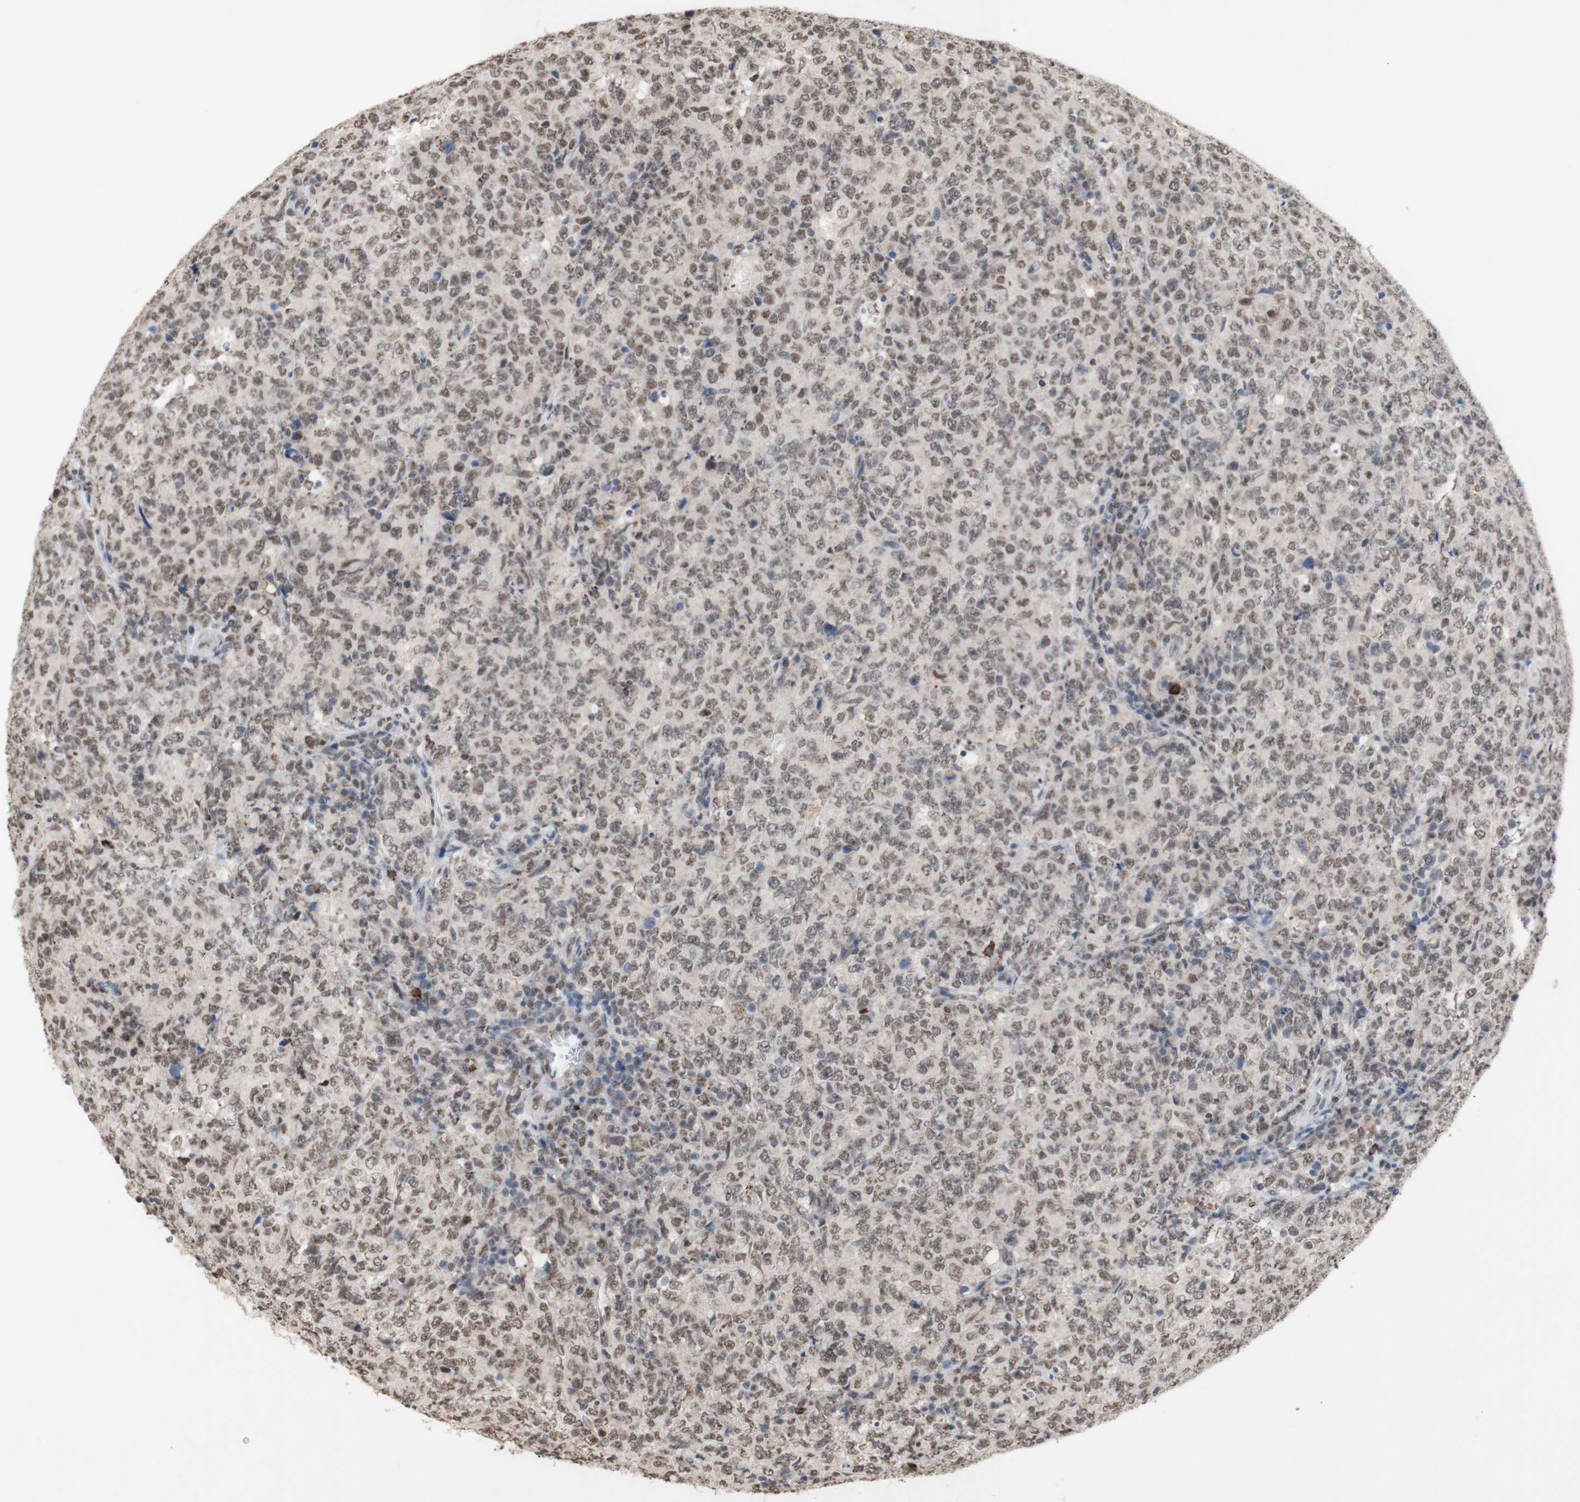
{"staining": {"intensity": "weak", "quantity": "25%-75%", "location": "nuclear"}, "tissue": "lymphoma", "cell_type": "Tumor cells", "image_type": "cancer", "snomed": [{"axis": "morphology", "description": "Malignant lymphoma, non-Hodgkin's type, High grade"}, {"axis": "topography", "description": "Tonsil"}], "caption": "Immunohistochemical staining of human lymphoma demonstrates low levels of weak nuclear staining in about 25%-75% of tumor cells. The staining is performed using DAB brown chromogen to label protein expression. The nuclei are counter-stained blue using hematoxylin.", "gene": "SFPQ", "patient": {"sex": "female", "age": 36}}